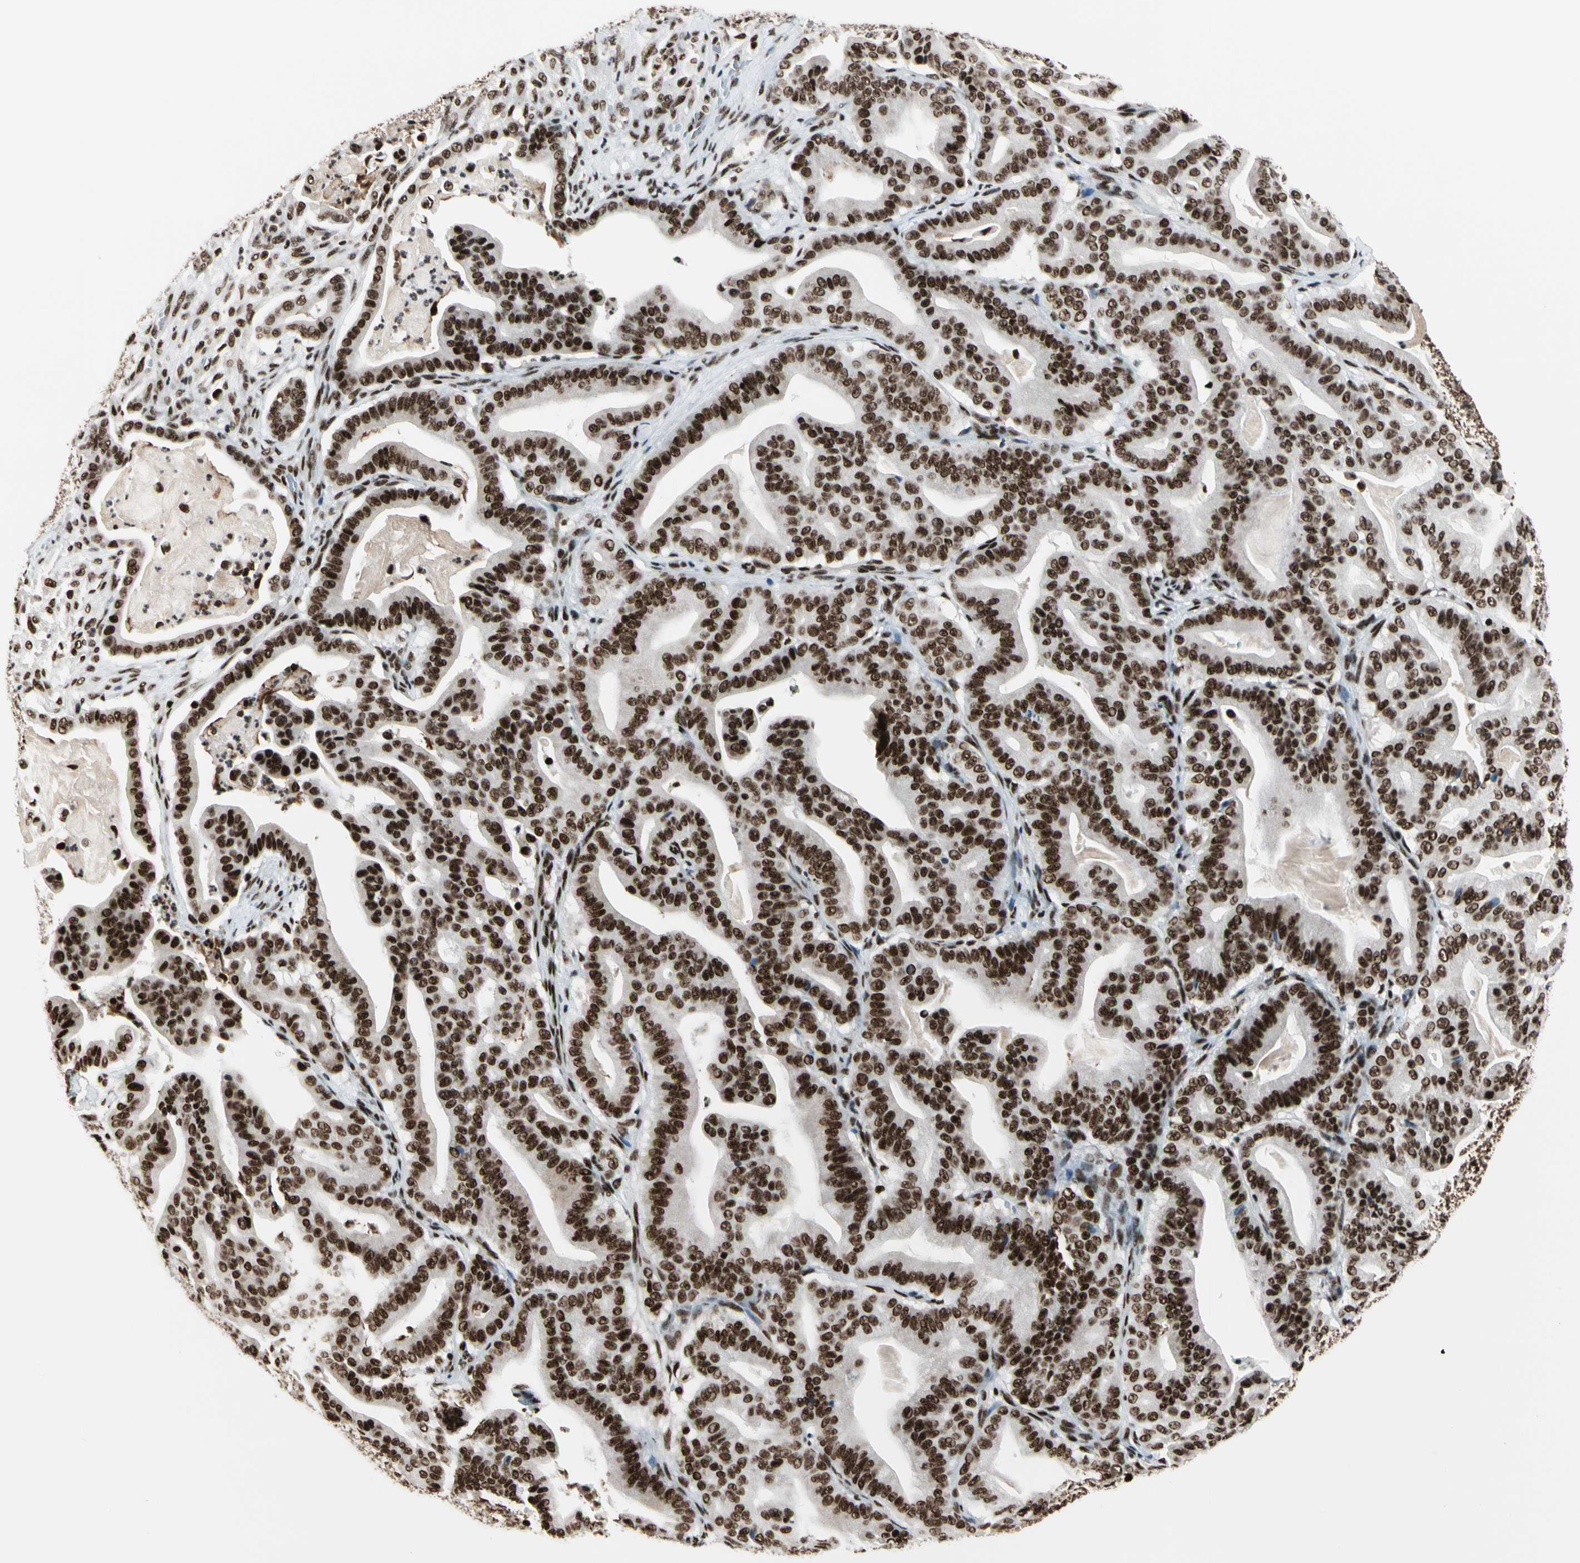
{"staining": {"intensity": "strong", "quantity": ">75%", "location": "nuclear"}, "tissue": "pancreatic cancer", "cell_type": "Tumor cells", "image_type": "cancer", "snomed": [{"axis": "morphology", "description": "Adenocarcinoma, NOS"}, {"axis": "topography", "description": "Pancreas"}], "caption": "Immunohistochemical staining of pancreatic cancer reveals high levels of strong nuclear staining in approximately >75% of tumor cells.", "gene": "CCAR1", "patient": {"sex": "male", "age": 63}}